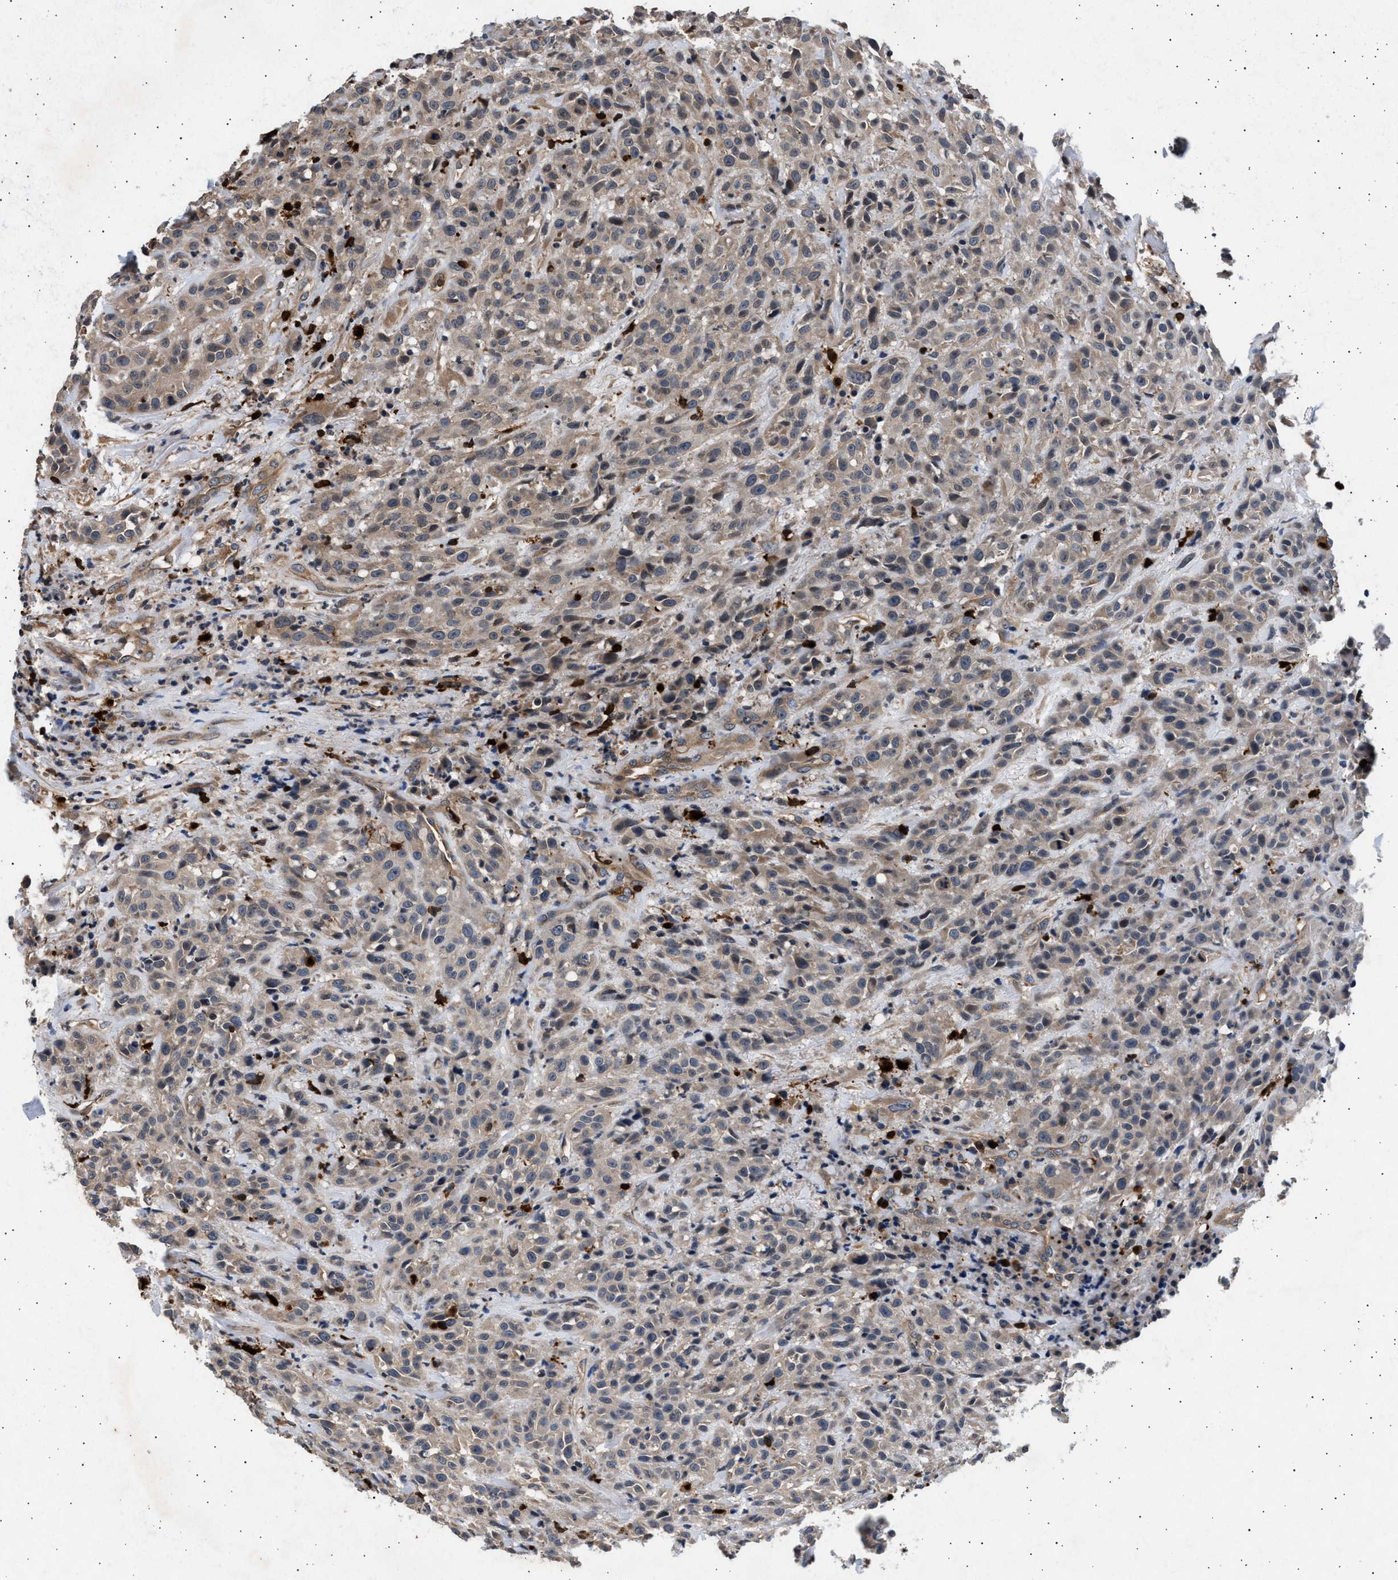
{"staining": {"intensity": "weak", "quantity": "<25%", "location": "cytoplasmic/membranous"}, "tissue": "head and neck cancer", "cell_type": "Tumor cells", "image_type": "cancer", "snomed": [{"axis": "morphology", "description": "Squamous cell carcinoma, NOS"}, {"axis": "topography", "description": "Head-Neck"}], "caption": "Tumor cells are negative for protein expression in human squamous cell carcinoma (head and neck).", "gene": "GRAP2", "patient": {"sex": "male", "age": 62}}